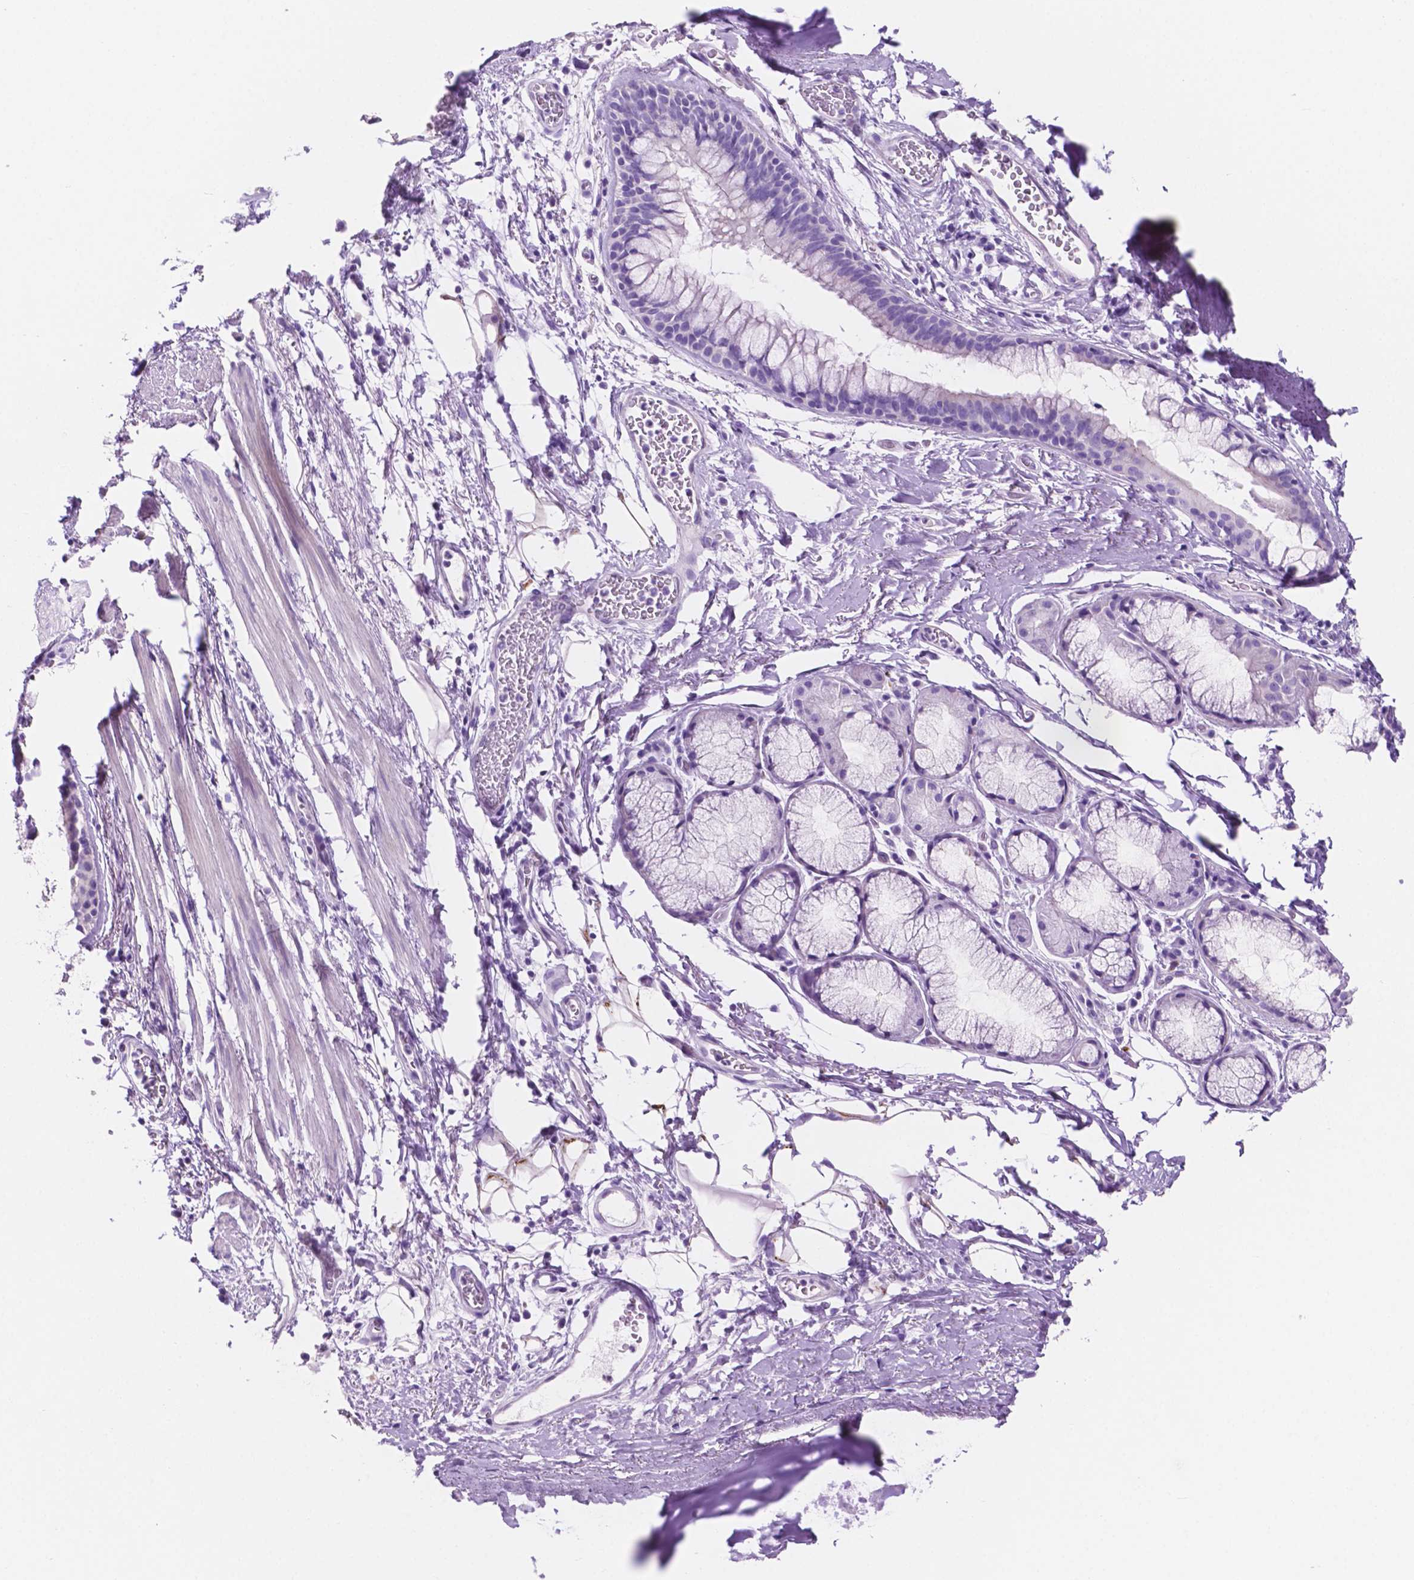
{"staining": {"intensity": "weak", "quantity": "<25%", "location": "cytoplasmic/membranous"}, "tissue": "adipose tissue", "cell_type": "Adipocytes", "image_type": "normal", "snomed": [{"axis": "morphology", "description": "Normal tissue, NOS"}, {"axis": "topography", "description": "Bronchus"}, {"axis": "topography", "description": "Lung"}], "caption": "Adipocytes show no significant staining in normal adipose tissue.", "gene": "IGFN1", "patient": {"sex": "female", "age": 57}}